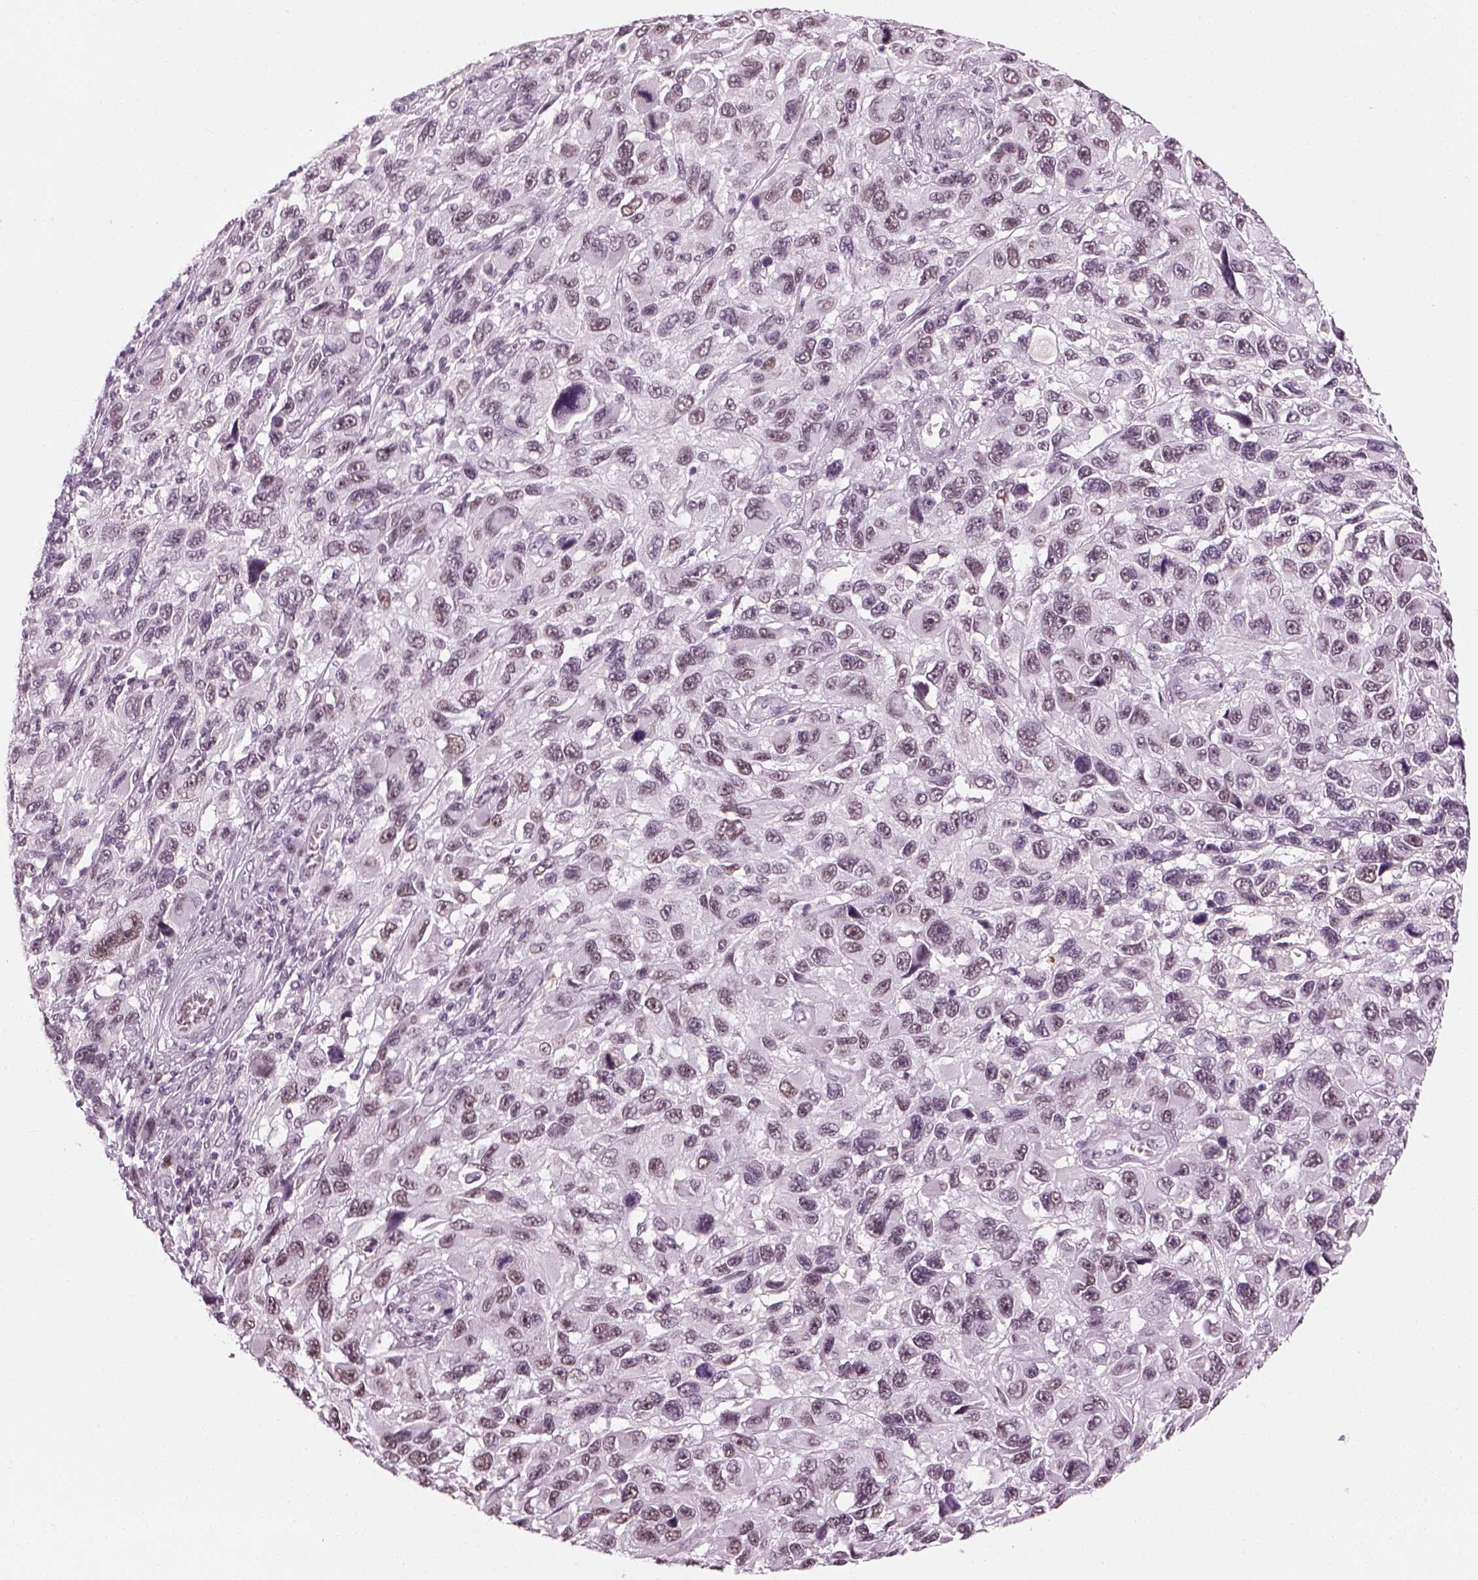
{"staining": {"intensity": "weak", "quantity": "<25%", "location": "nuclear"}, "tissue": "melanoma", "cell_type": "Tumor cells", "image_type": "cancer", "snomed": [{"axis": "morphology", "description": "Malignant melanoma, NOS"}, {"axis": "topography", "description": "Skin"}], "caption": "An immunohistochemistry (IHC) photomicrograph of melanoma is shown. There is no staining in tumor cells of melanoma. (Immunohistochemistry (ihc), brightfield microscopy, high magnification).", "gene": "KCNG2", "patient": {"sex": "male", "age": 53}}